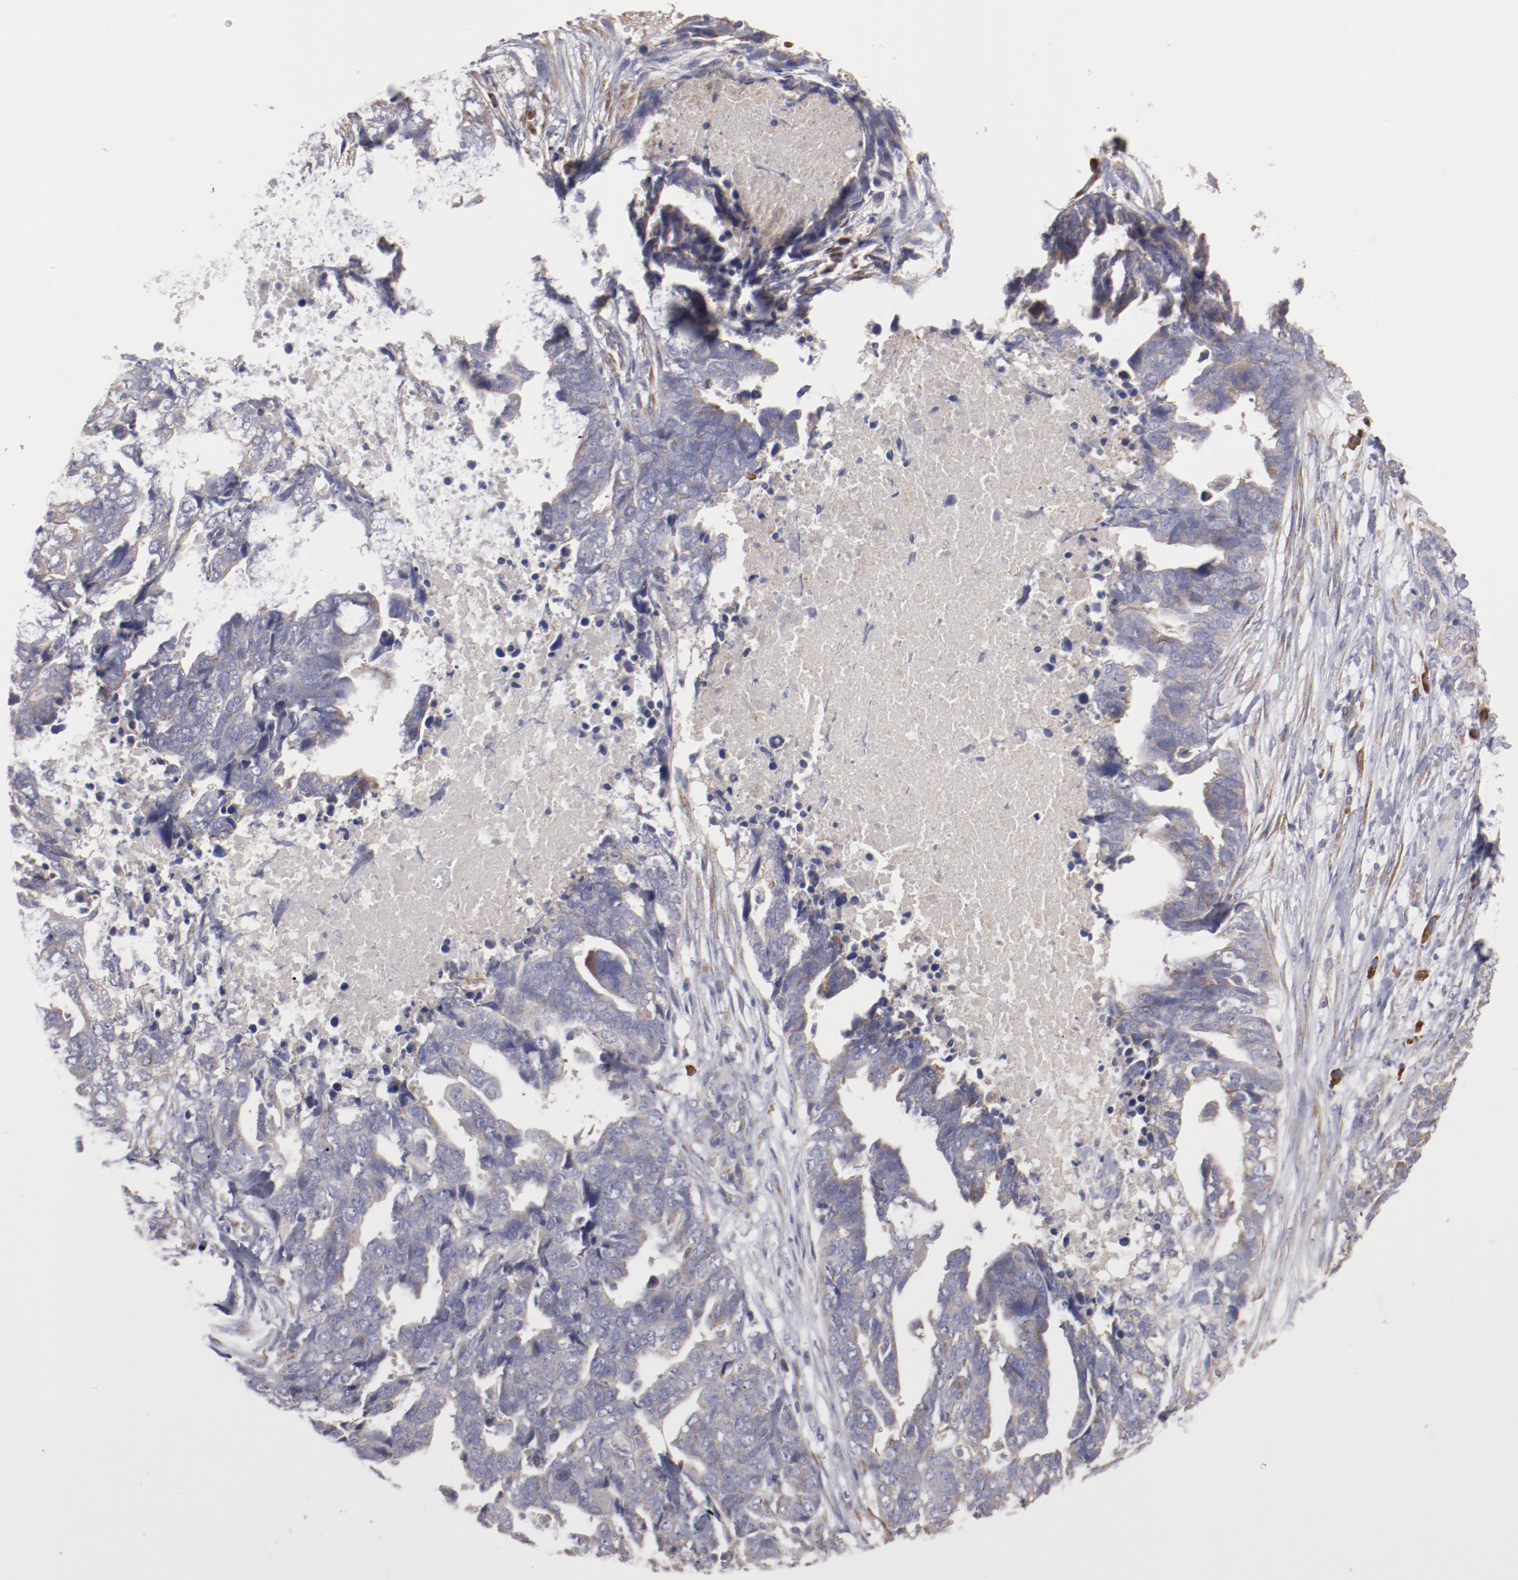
{"staining": {"intensity": "weak", "quantity": "25%-75%", "location": "cytoplasmic/membranous"}, "tissue": "ovarian cancer", "cell_type": "Tumor cells", "image_type": "cancer", "snomed": [{"axis": "morphology", "description": "Normal tissue, NOS"}, {"axis": "morphology", "description": "Cystadenocarcinoma, serous, NOS"}, {"axis": "topography", "description": "Fallopian tube"}, {"axis": "topography", "description": "Ovary"}], "caption": "Immunohistochemistry (IHC) of human ovarian cancer displays low levels of weak cytoplasmic/membranous positivity in approximately 25%-75% of tumor cells.", "gene": "ENTPD5", "patient": {"sex": "female", "age": 56}}